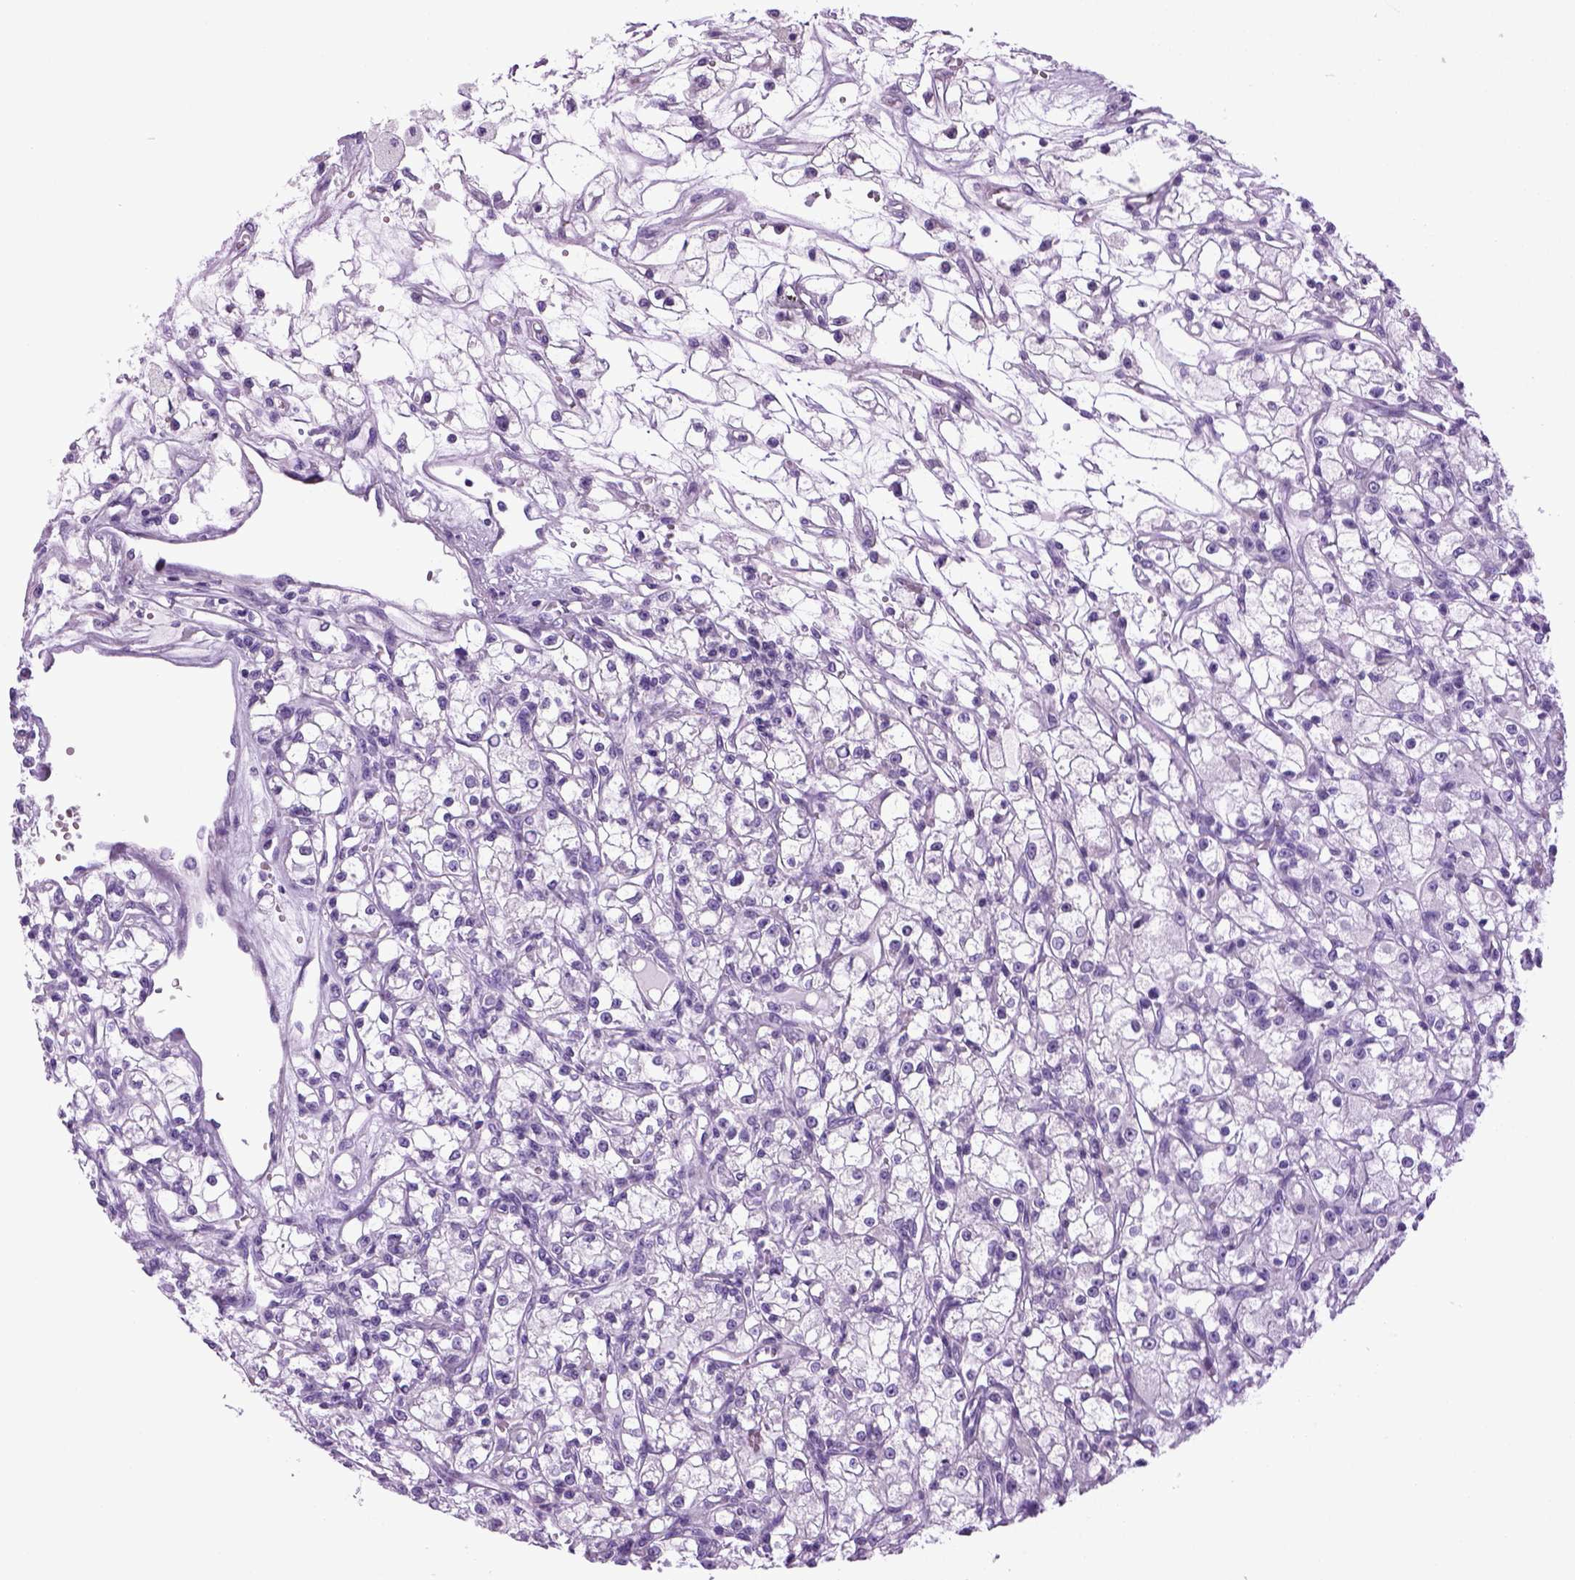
{"staining": {"intensity": "negative", "quantity": "none", "location": "none"}, "tissue": "renal cancer", "cell_type": "Tumor cells", "image_type": "cancer", "snomed": [{"axis": "morphology", "description": "Adenocarcinoma, NOS"}, {"axis": "topography", "description": "Kidney"}], "caption": "Tumor cells show no significant expression in renal cancer.", "gene": "HMCN2", "patient": {"sex": "female", "age": 59}}